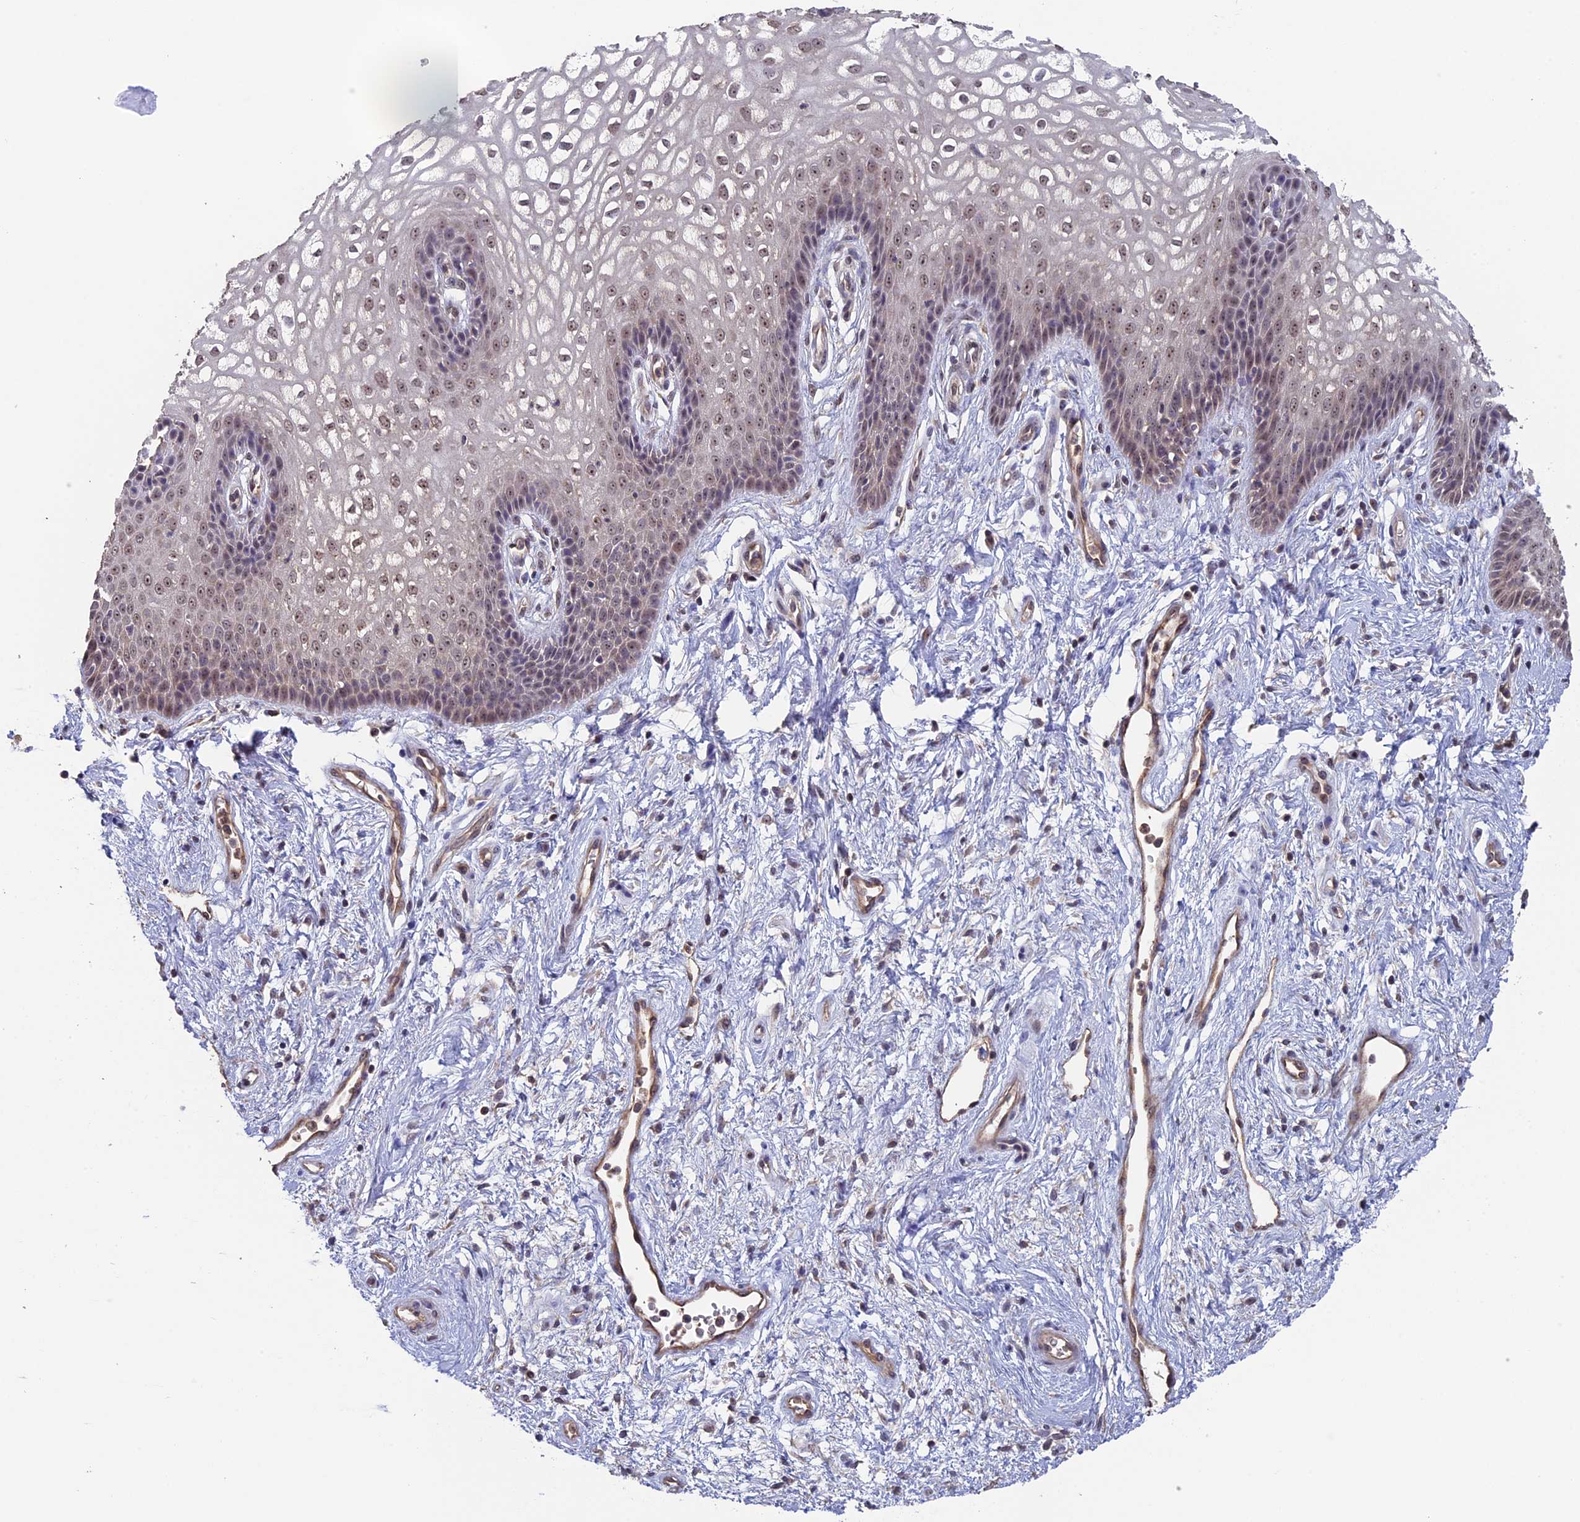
{"staining": {"intensity": "weak", "quantity": "25%-75%", "location": "nuclear"}, "tissue": "vagina", "cell_type": "Squamous epithelial cells", "image_type": "normal", "snomed": [{"axis": "morphology", "description": "Normal tissue, NOS"}, {"axis": "topography", "description": "Vagina"}], "caption": "Squamous epithelial cells exhibit weak nuclear positivity in about 25%-75% of cells in normal vagina. Ihc stains the protein of interest in brown and the nuclei are stained blue.", "gene": "FAM98C", "patient": {"sex": "female", "age": 34}}